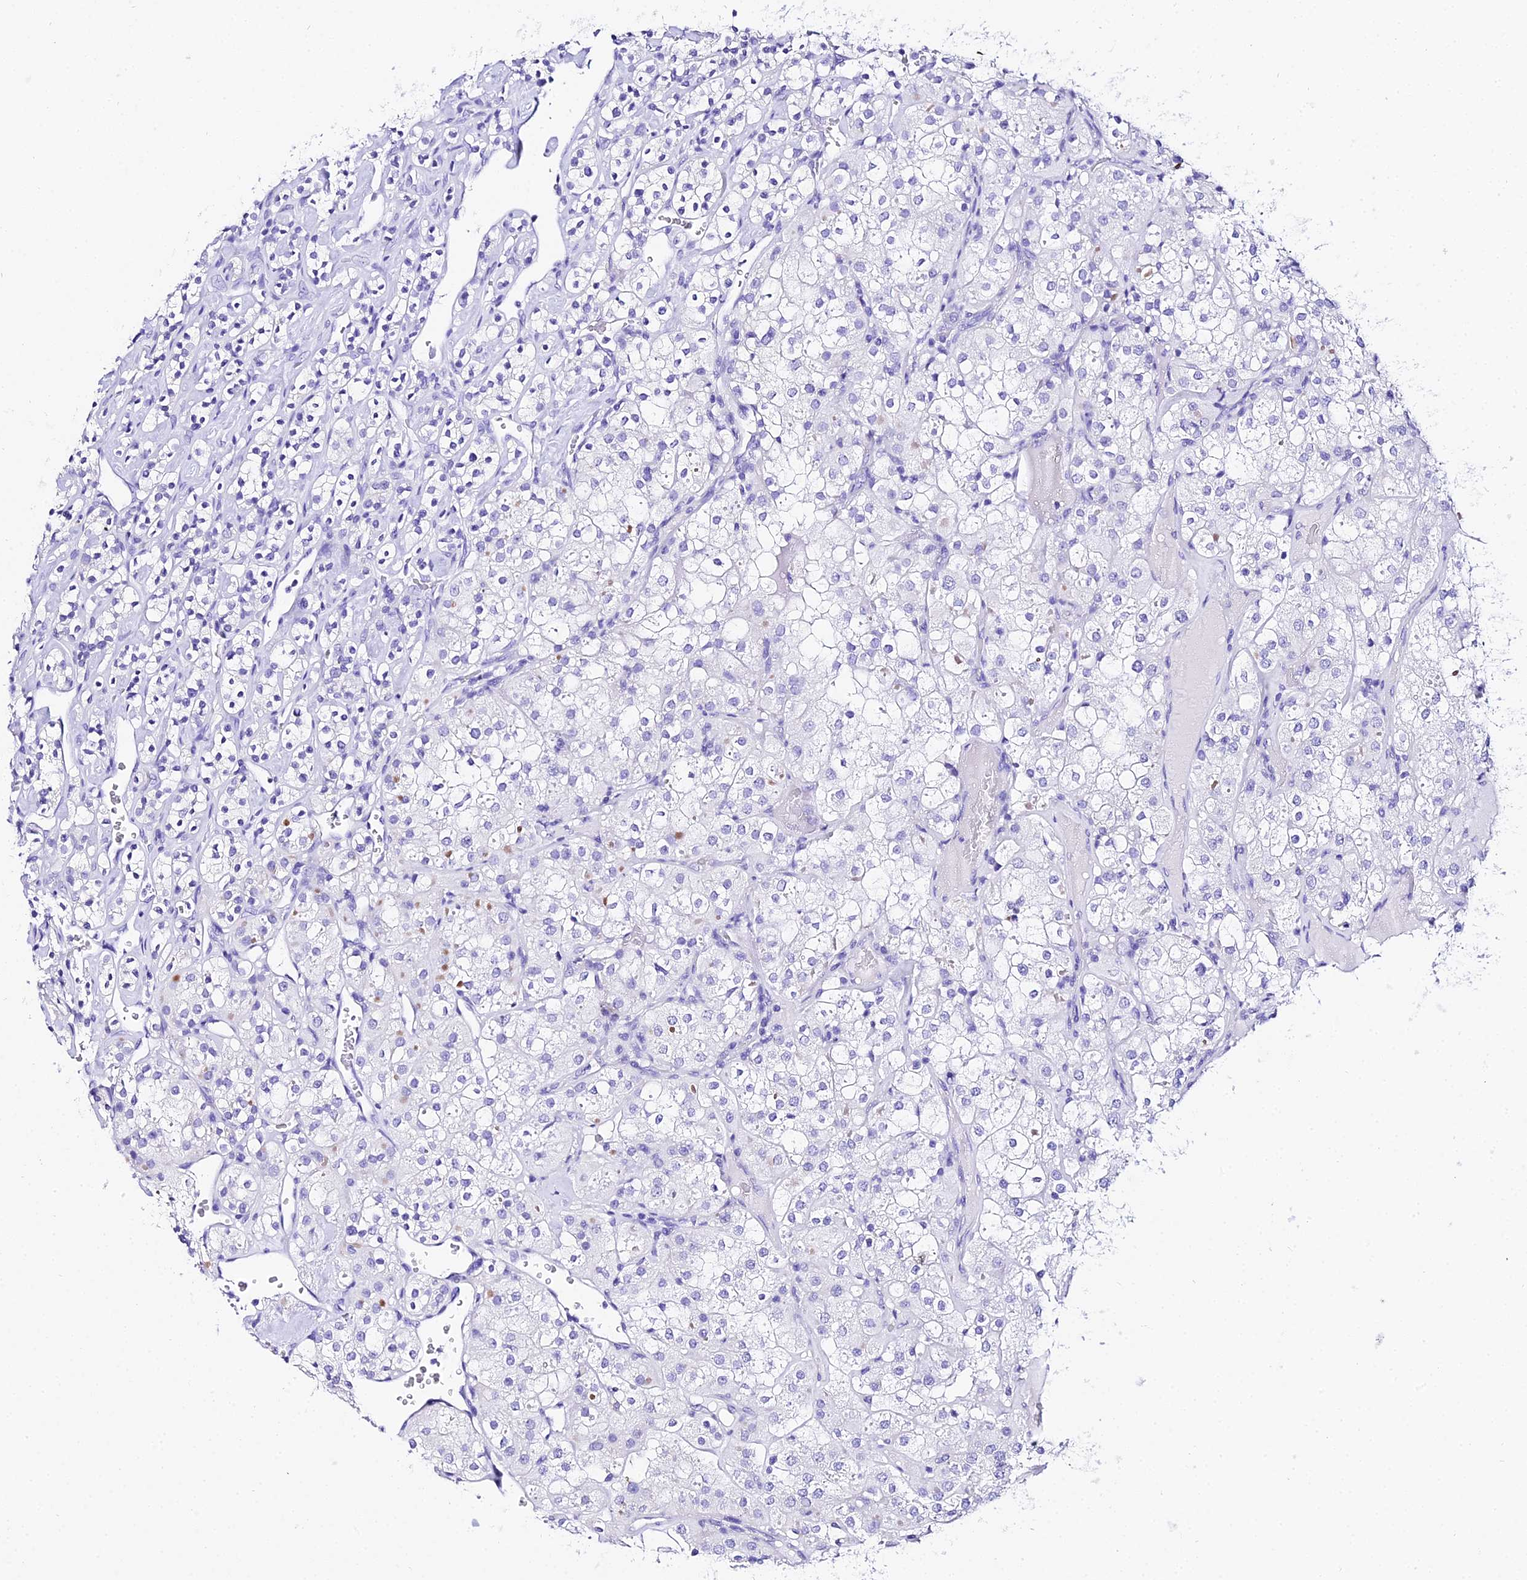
{"staining": {"intensity": "negative", "quantity": "none", "location": "none"}, "tissue": "renal cancer", "cell_type": "Tumor cells", "image_type": "cancer", "snomed": [{"axis": "morphology", "description": "Adenocarcinoma, NOS"}, {"axis": "topography", "description": "Kidney"}], "caption": "A histopathology image of human renal cancer (adenocarcinoma) is negative for staining in tumor cells. (DAB immunohistochemistry (IHC) with hematoxylin counter stain).", "gene": "TRMT44", "patient": {"sex": "male", "age": 77}}